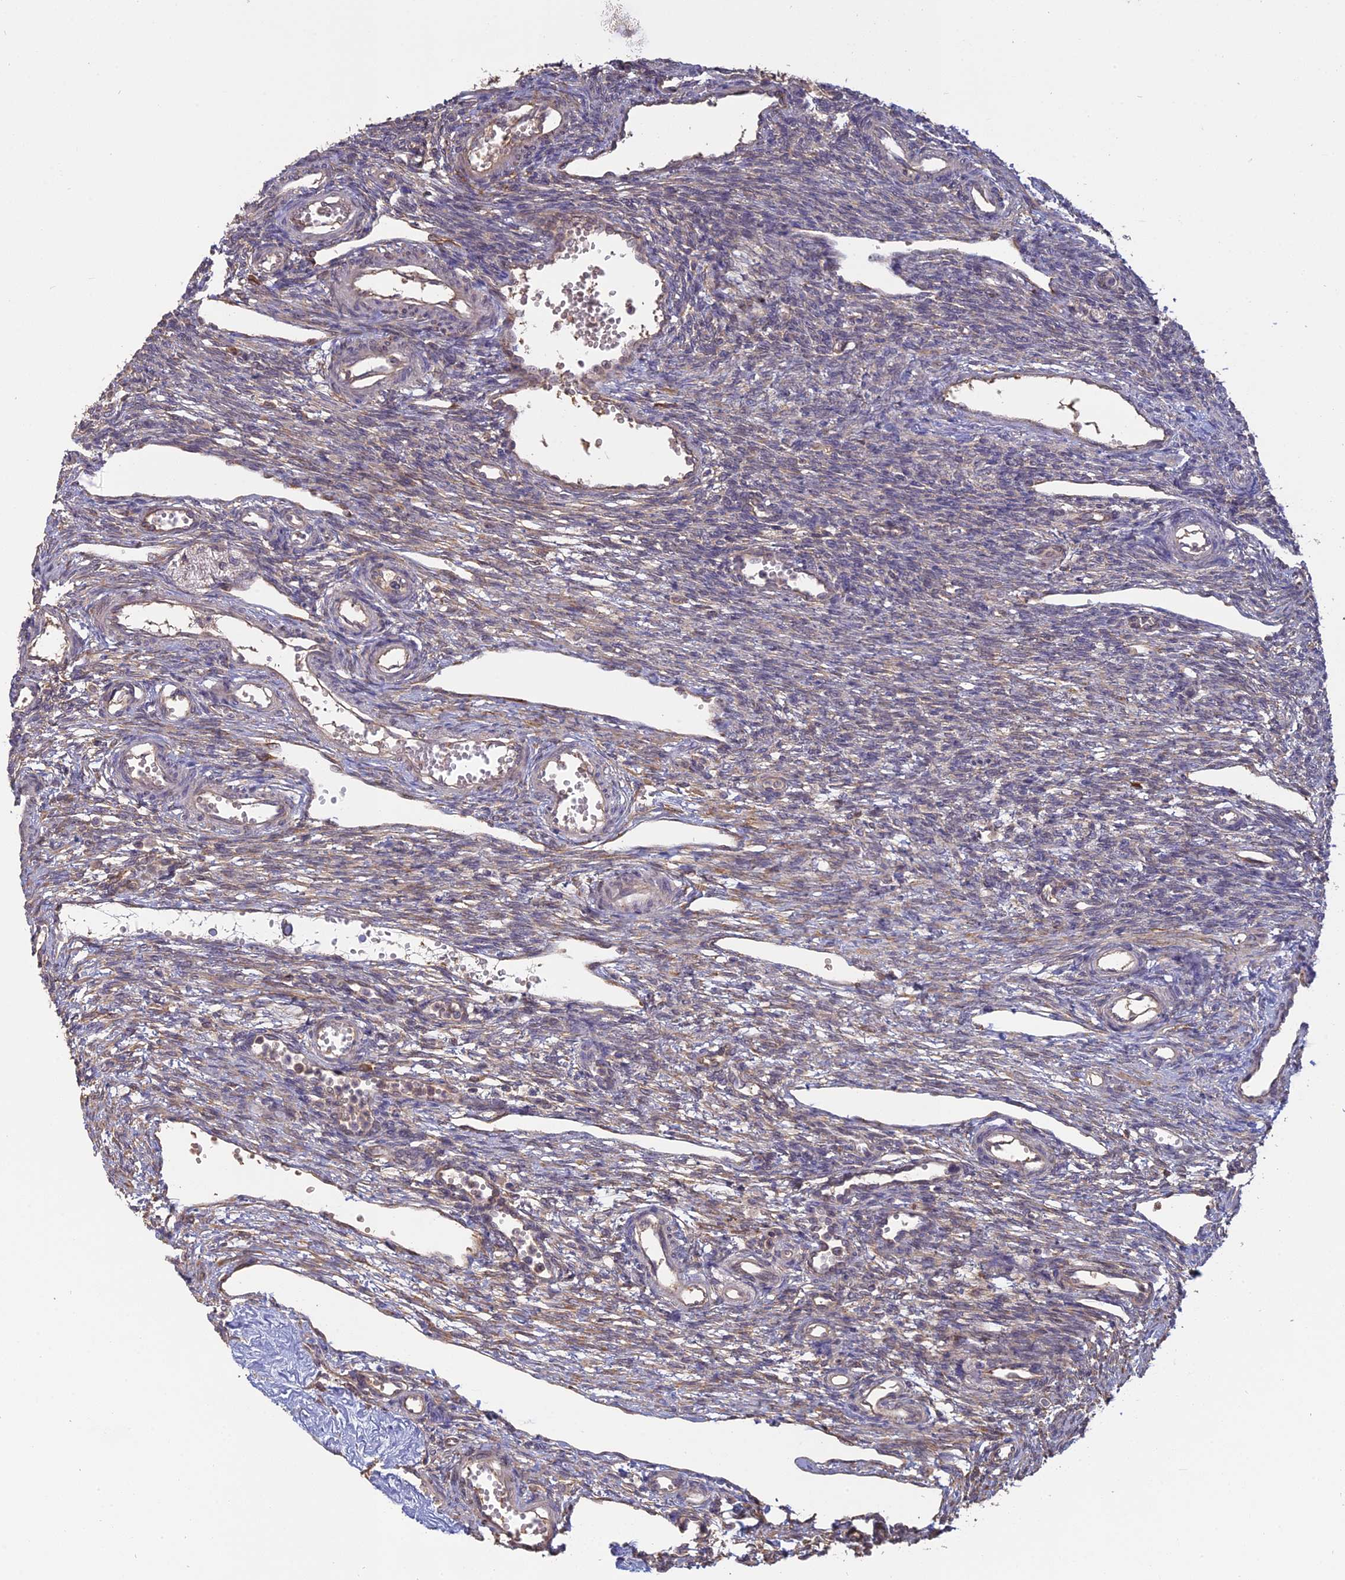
{"staining": {"intensity": "negative", "quantity": "none", "location": "none"}, "tissue": "ovary", "cell_type": "Ovarian stroma cells", "image_type": "normal", "snomed": [{"axis": "morphology", "description": "Normal tissue, NOS"}, {"axis": "morphology", "description": "Cyst, NOS"}, {"axis": "topography", "description": "Ovary"}], "caption": "This is an immunohistochemistry (IHC) histopathology image of unremarkable ovary. There is no staining in ovarian stroma cells.", "gene": "PPIC", "patient": {"sex": "female", "age": 33}}